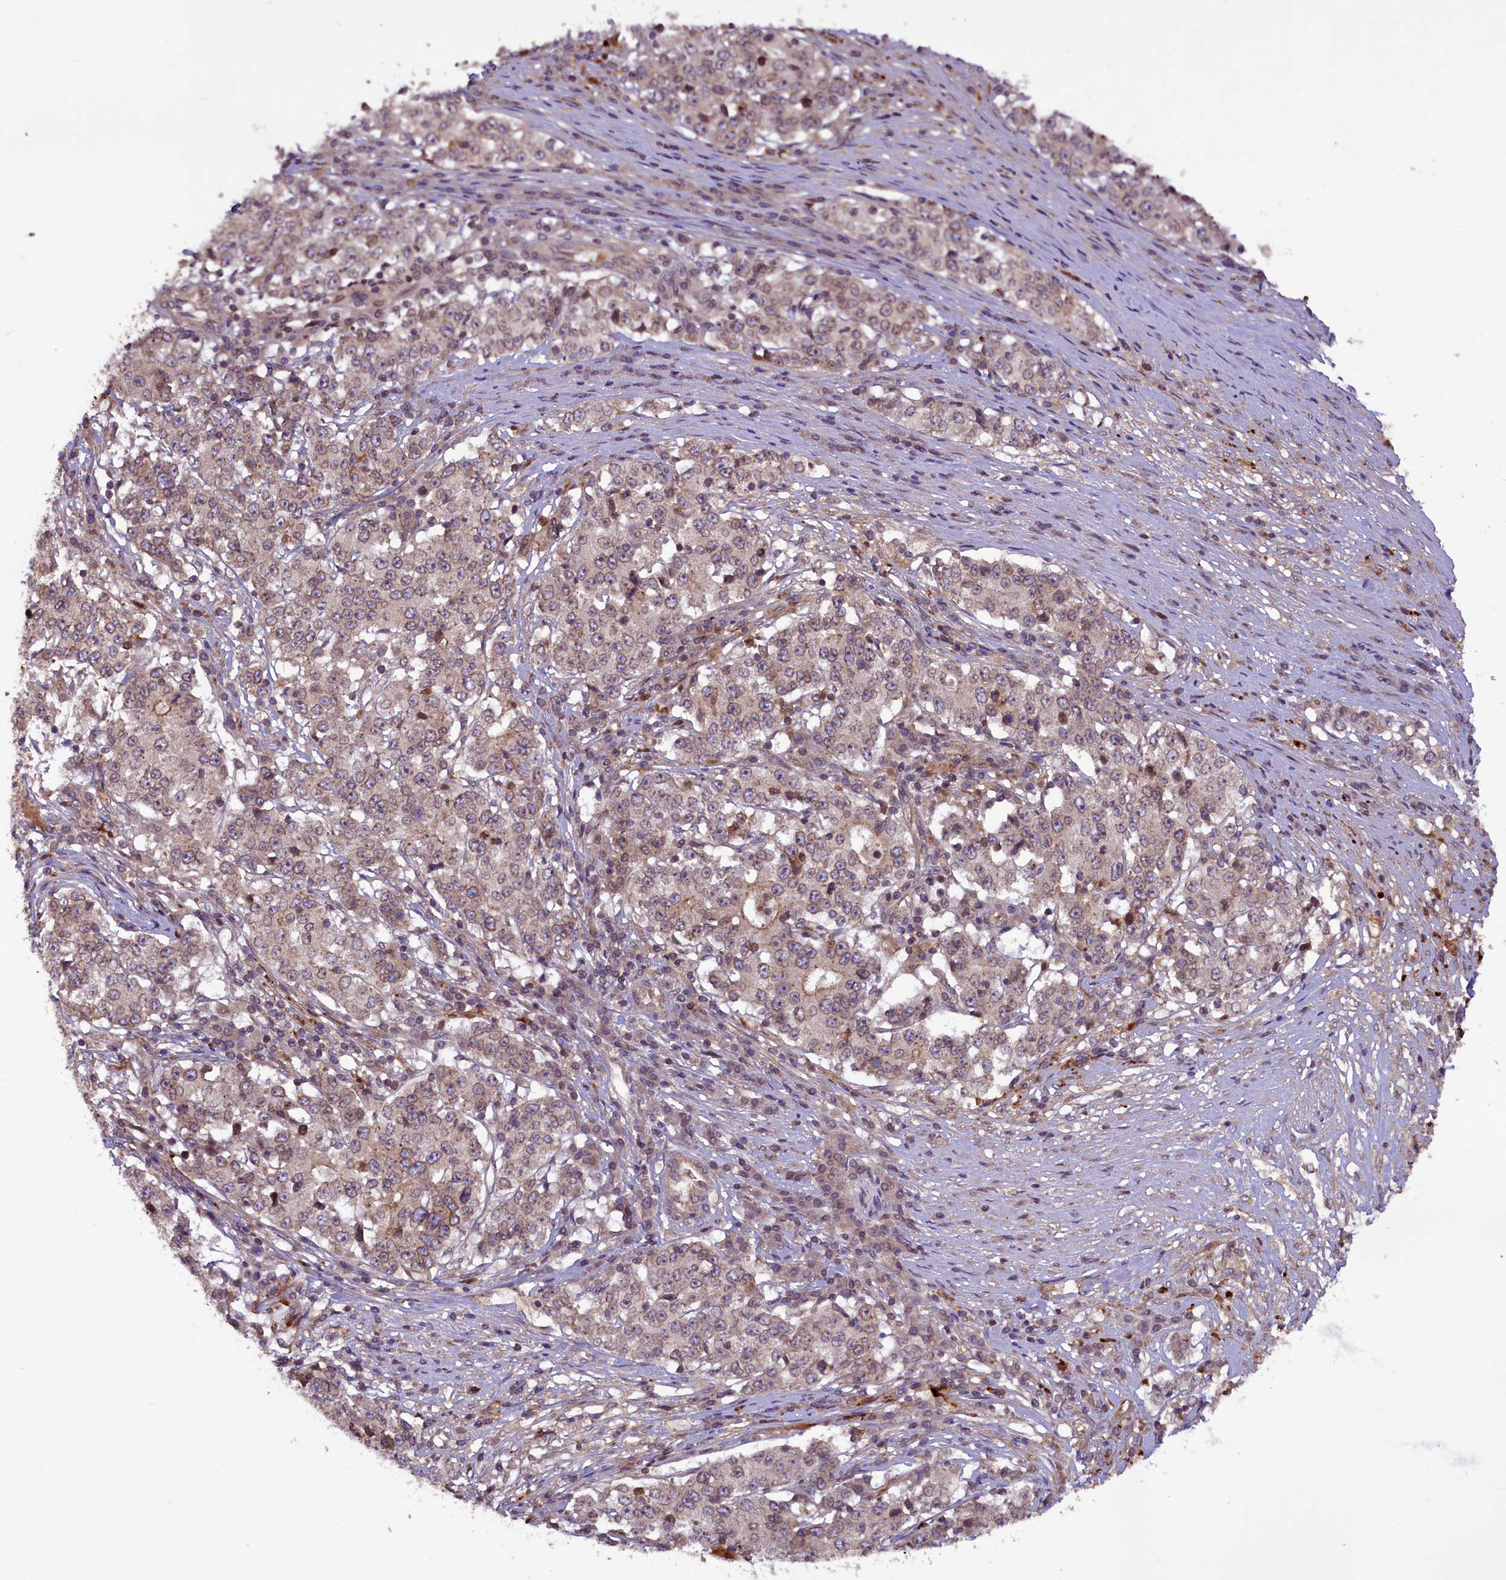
{"staining": {"intensity": "moderate", "quantity": "25%-75%", "location": "cytoplasmic/membranous,nuclear"}, "tissue": "stomach cancer", "cell_type": "Tumor cells", "image_type": "cancer", "snomed": [{"axis": "morphology", "description": "Adenocarcinoma, NOS"}, {"axis": "topography", "description": "Stomach"}], "caption": "Immunohistochemical staining of human stomach adenocarcinoma demonstrates medium levels of moderate cytoplasmic/membranous and nuclear protein expression in approximately 25%-75% of tumor cells.", "gene": "CCDC125", "patient": {"sex": "male", "age": 59}}